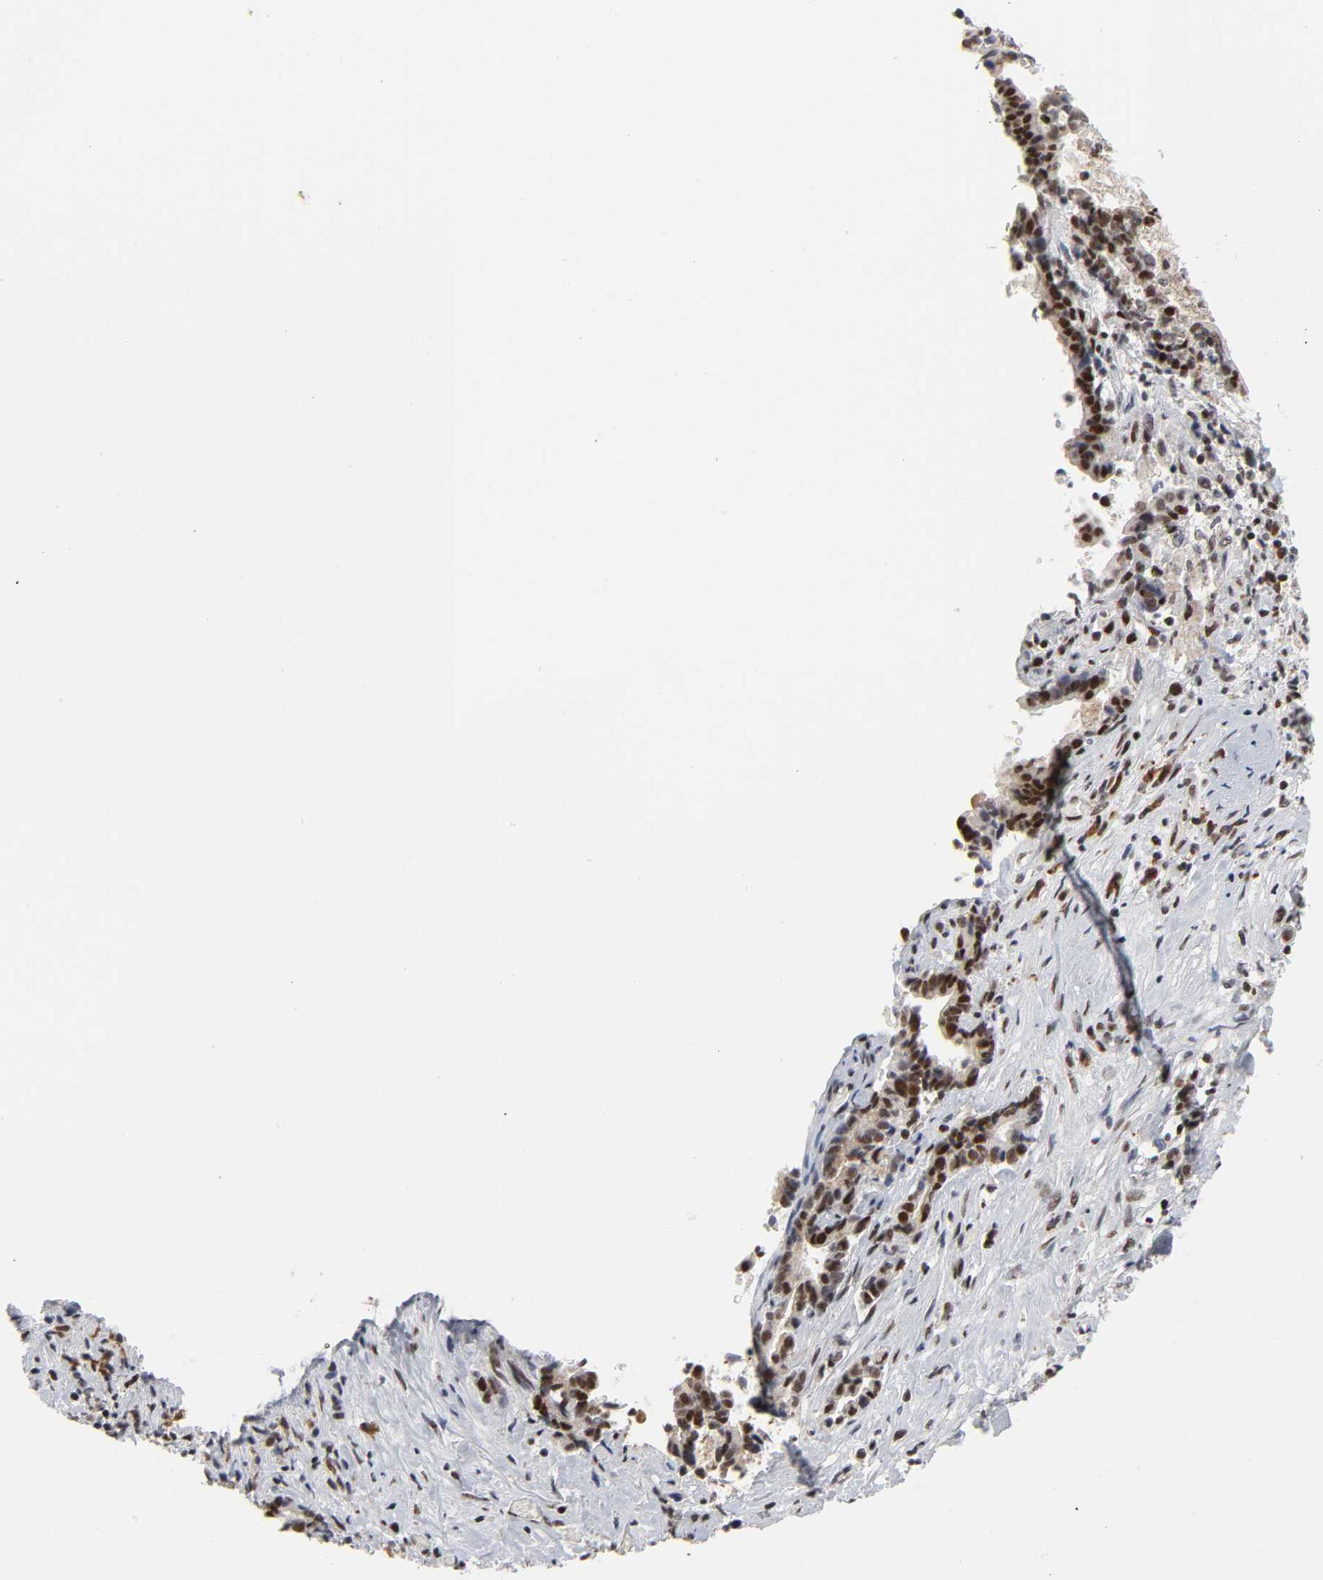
{"staining": {"intensity": "moderate", "quantity": ">75%", "location": "nuclear"}, "tissue": "liver cancer", "cell_type": "Tumor cells", "image_type": "cancer", "snomed": [{"axis": "morphology", "description": "Cholangiocarcinoma"}, {"axis": "topography", "description": "Liver"}], "caption": "Protein staining reveals moderate nuclear positivity in about >75% of tumor cells in liver cancer.", "gene": "CREBBP", "patient": {"sex": "male", "age": 57}}